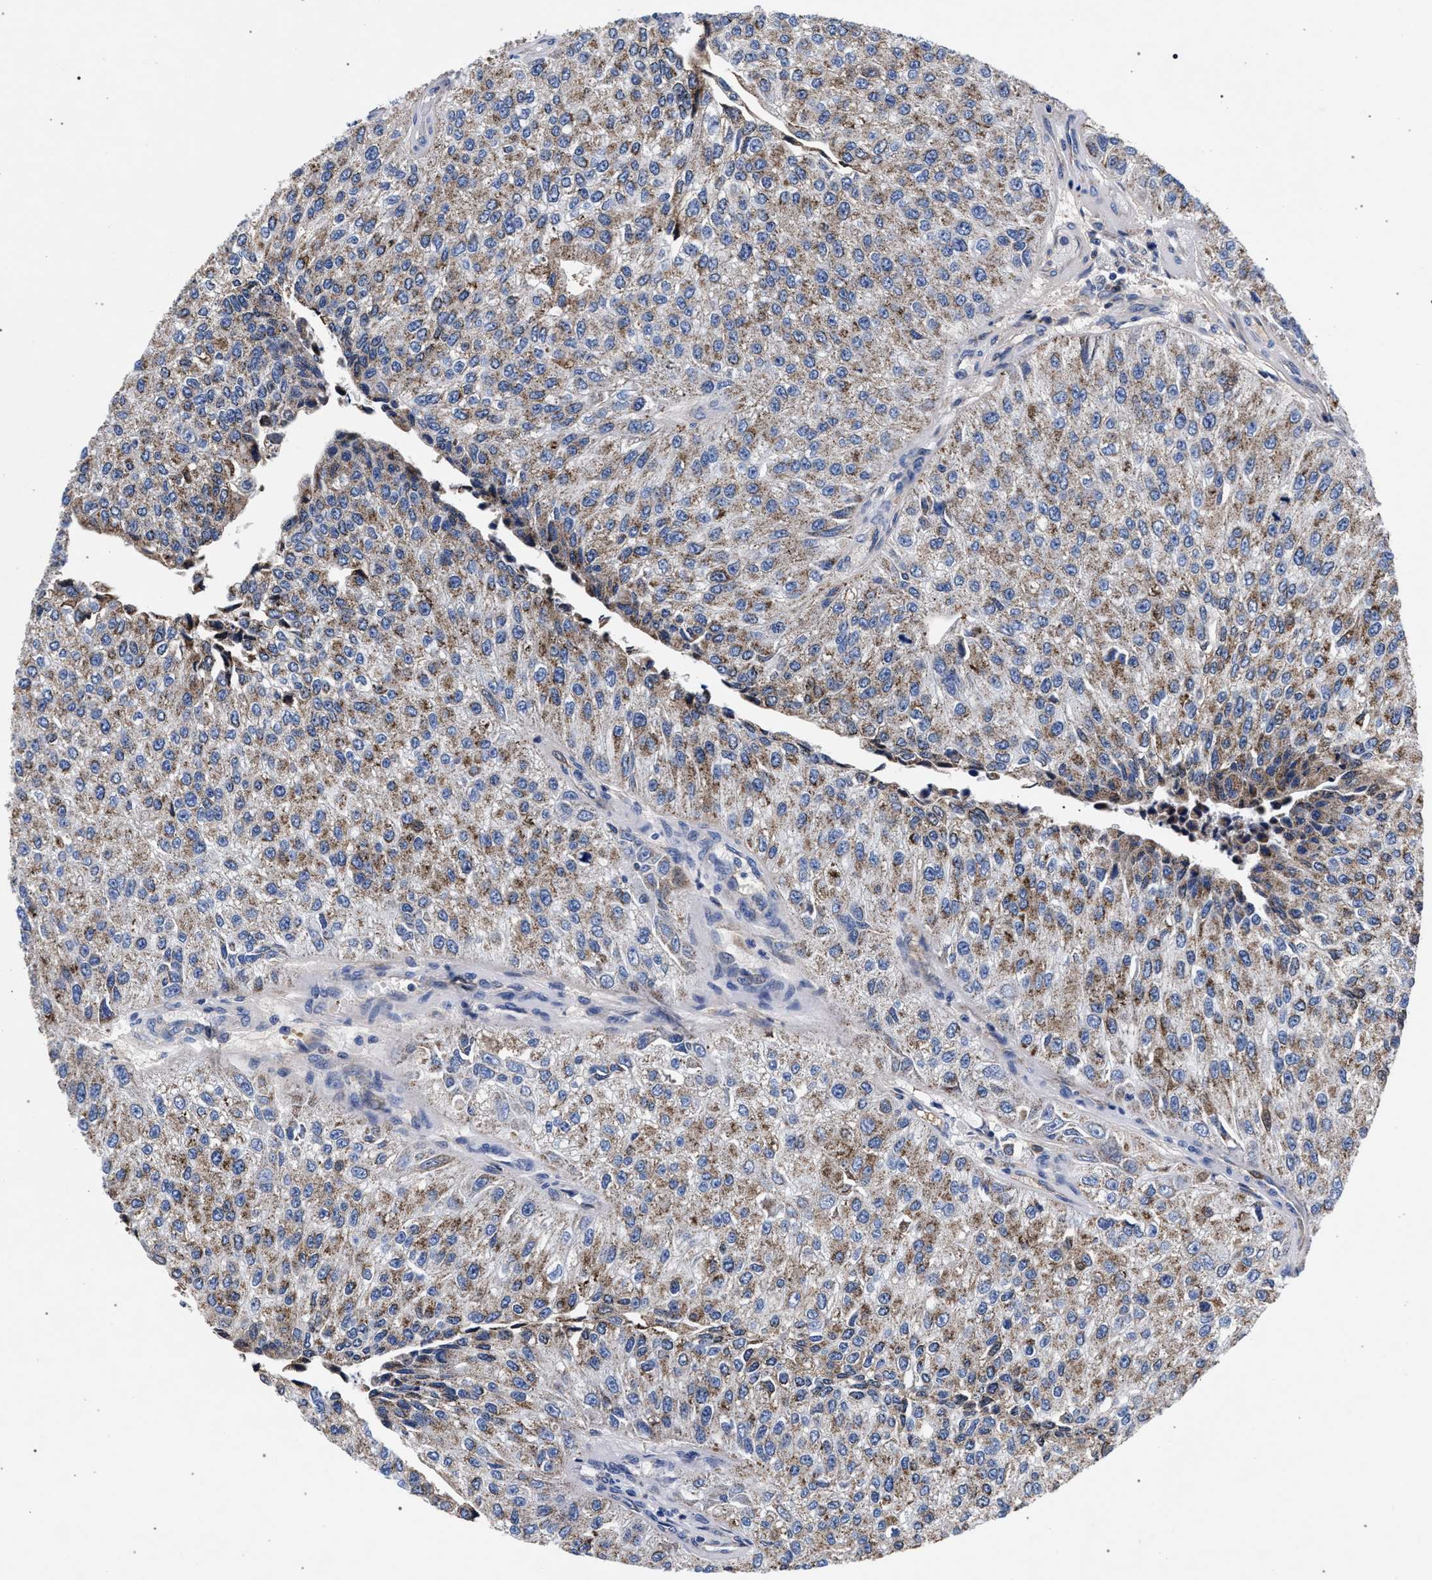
{"staining": {"intensity": "moderate", "quantity": ">75%", "location": "cytoplasmic/membranous"}, "tissue": "urothelial cancer", "cell_type": "Tumor cells", "image_type": "cancer", "snomed": [{"axis": "morphology", "description": "Urothelial carcinoma, High grade"}, {"axis": "topography", "description": "Kidney"}, {"axis": "topography", "description": "Urinary bladder"}], "caption": "Urothelial cancer stained with a protein marker exhibits moderate staining in tumor cells.", "gene": "ACOX1", "patient": {"sex": "male", "age": 77}}